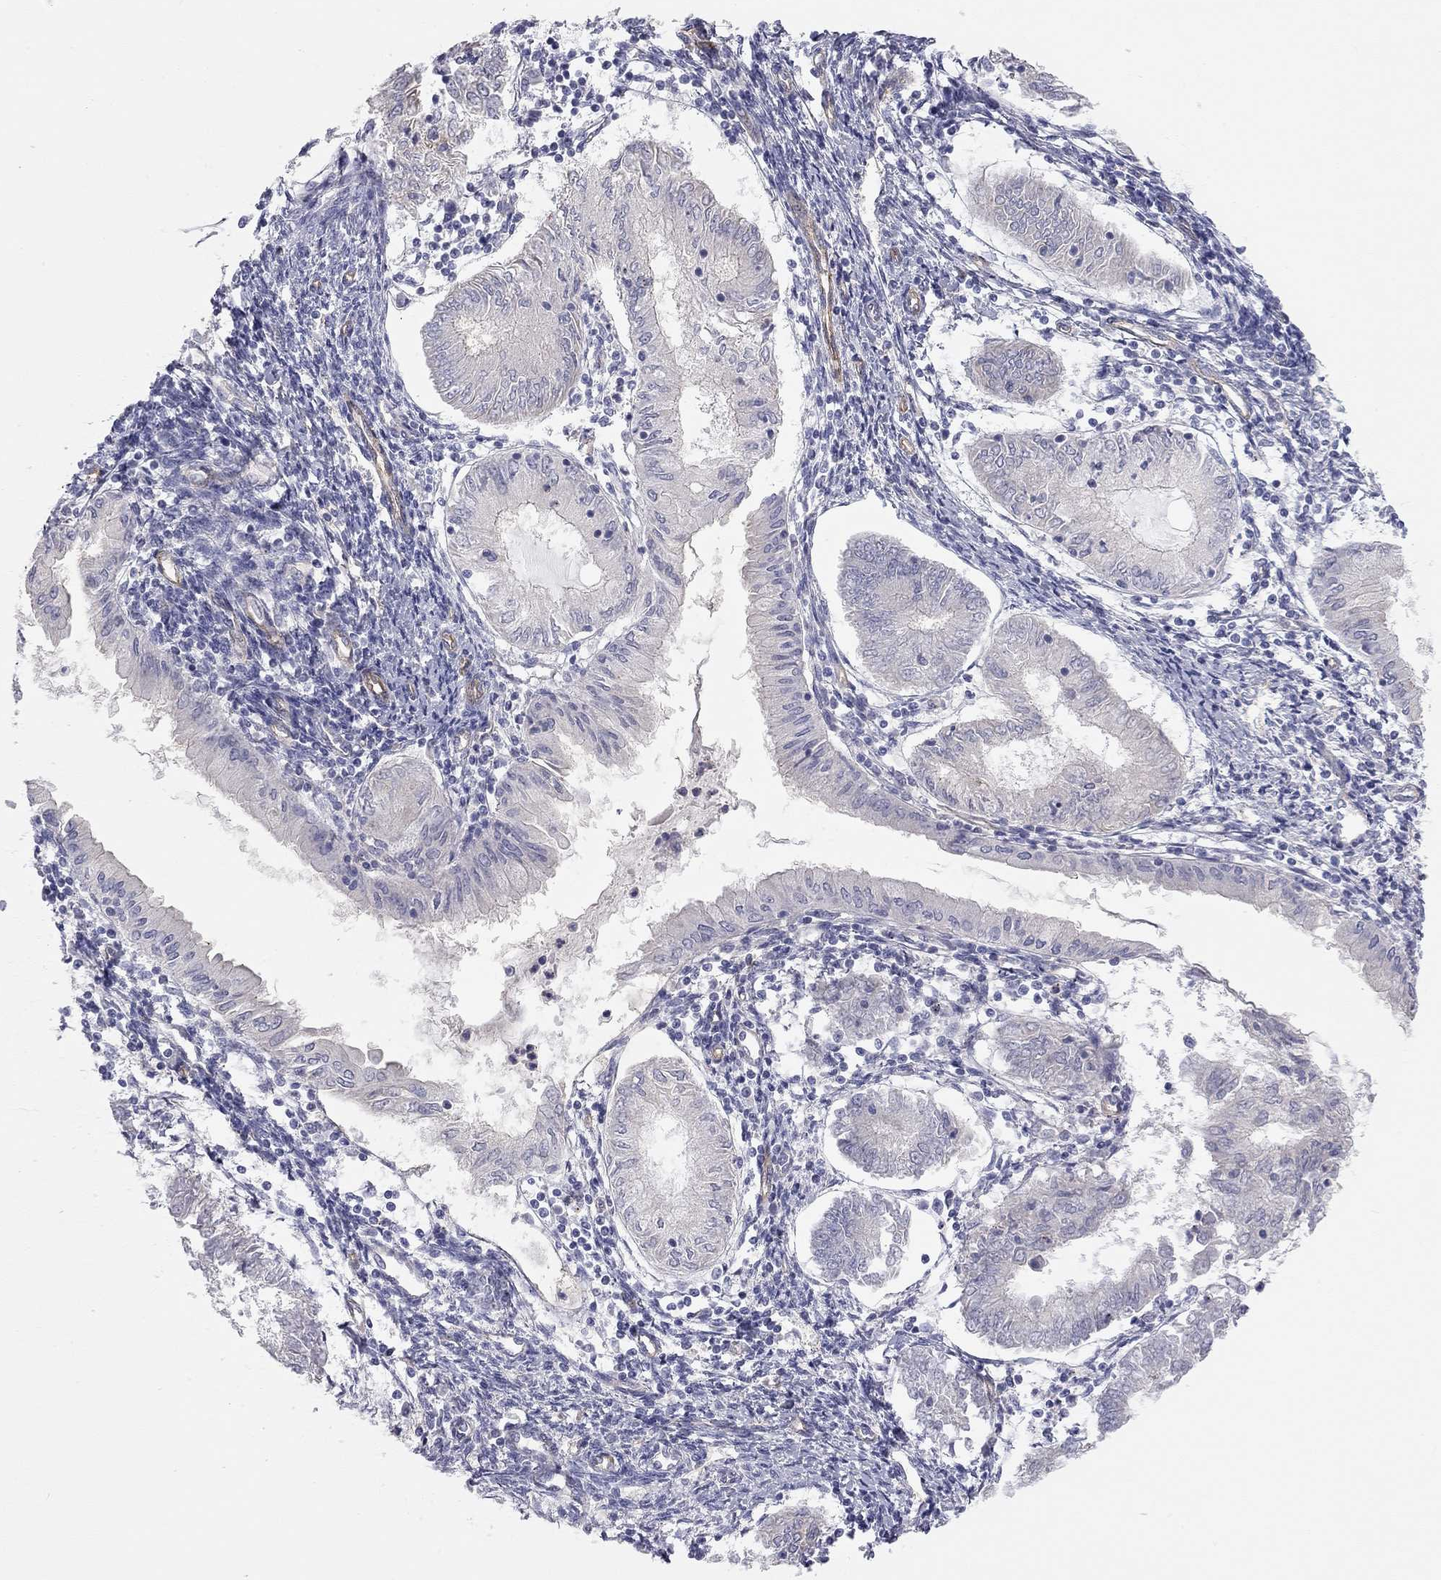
{"staining": {"intensity": "negative", "quantity": "none", "location": "none"}, "tissue": "endometrial cancer", "cell_type": "Tumor cells", "image_type": "cancer", "snomed": [{"axis": "morphology", "description": "Adenocarcinoma, NOS"}, {"axis": "topography", "description": "Endometrium"}], "caption": "Human endometrial cancer (adenocarcinoma) stained for a protein using IHC exhibits no staining in tumor cells.", "gene": "GPRC5B", "patient": {"sex": "female", "age": 68}}